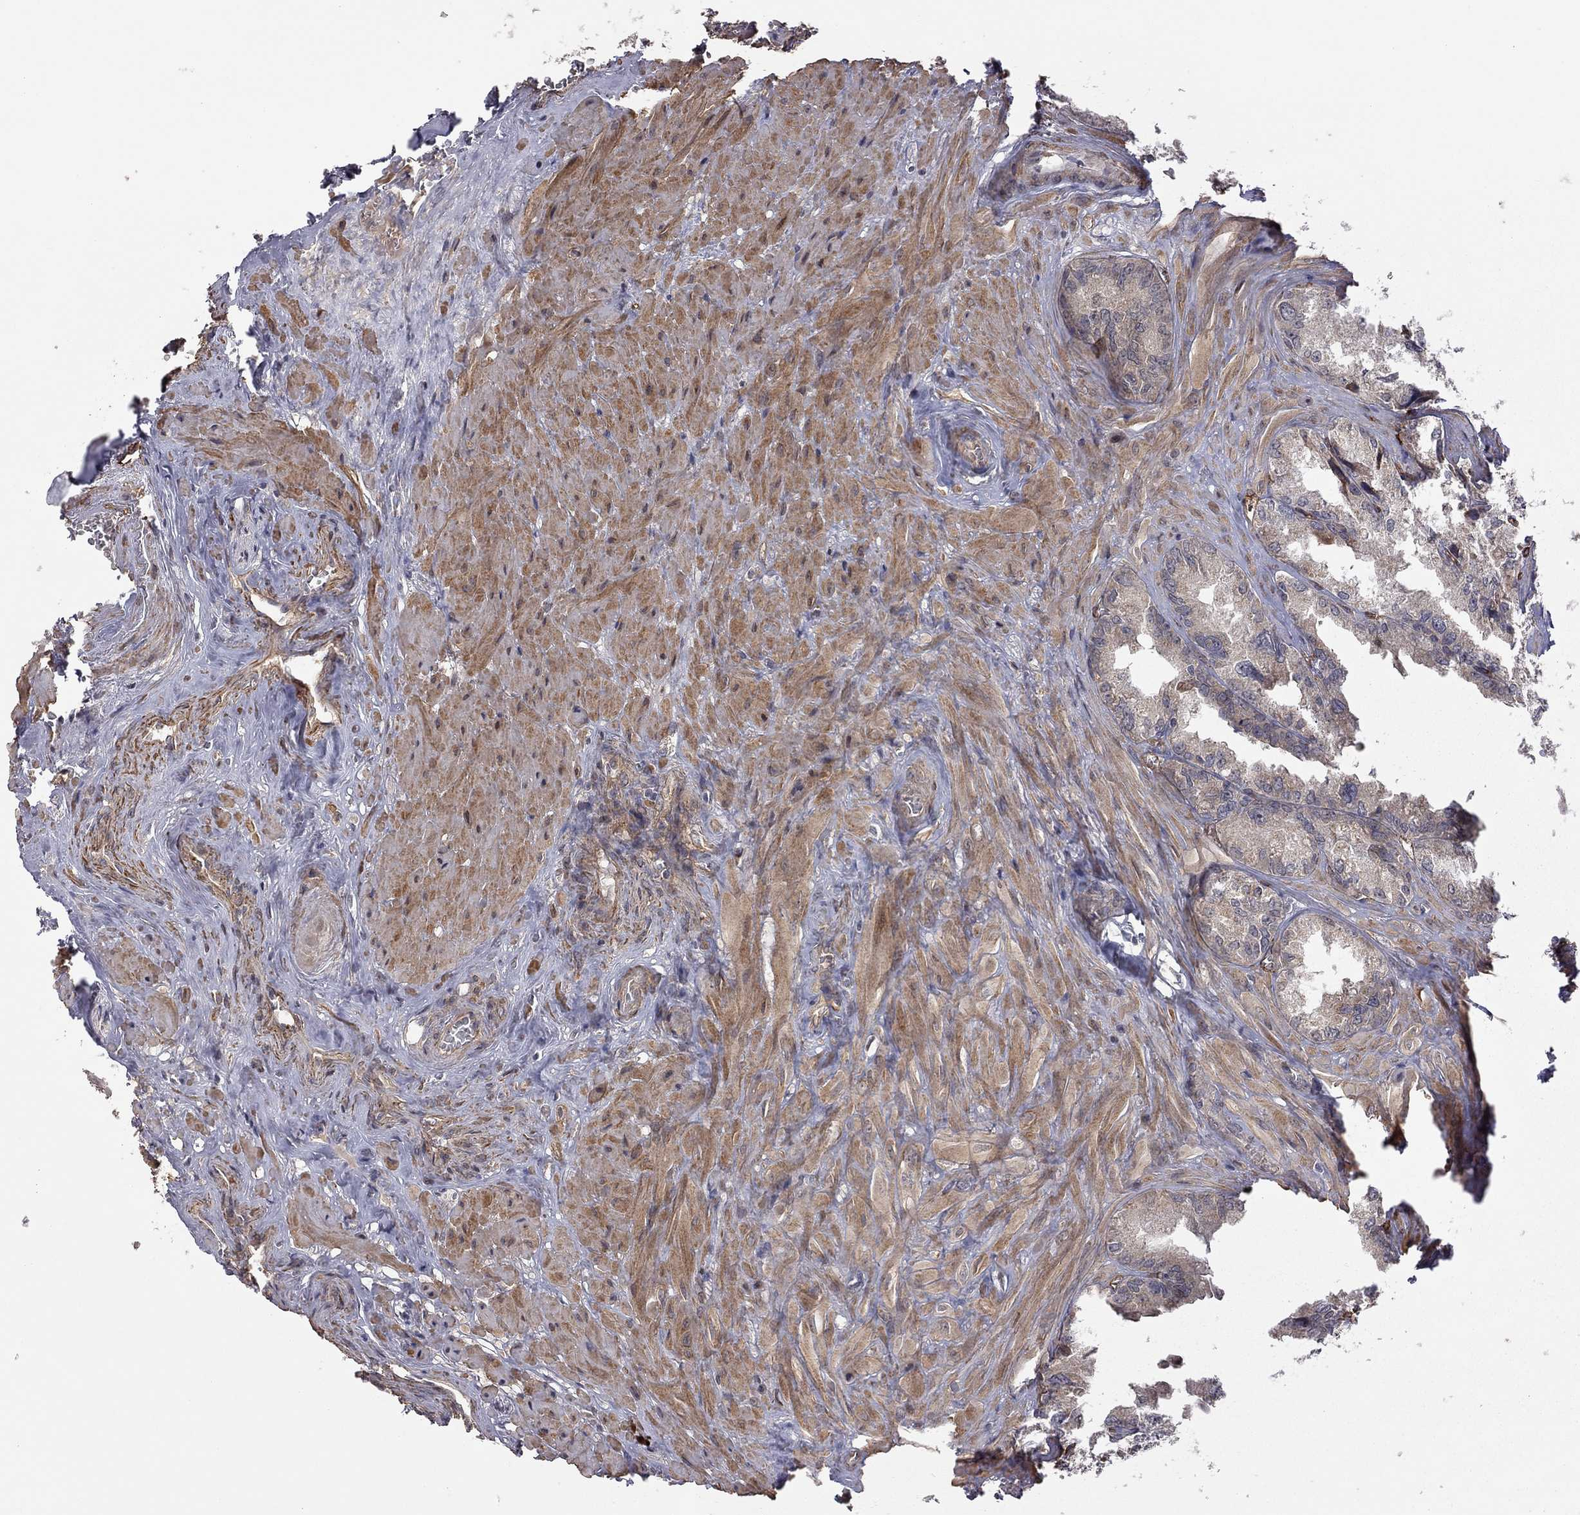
{"staining": {"intensity": "weak", "quantity": ">75%", "location": "cytoplasmic/membranous"}, "tissue": "seminal vesicle", "cell_type": "Glandular cells", "image_type": "normal", "snomed": [{"axis": "morphology", "description": "Normal tissue, NOS"}, {"axis": "topography", "description": "Seminal veicle"}], "caption": "A brown stain highlights weak cytoplasmic/membranous expression of a protein in glandular cells of normal seminal vesicle.", "gene": "EXOC3L2", "patient": {"sex": "male", "age": 72}}